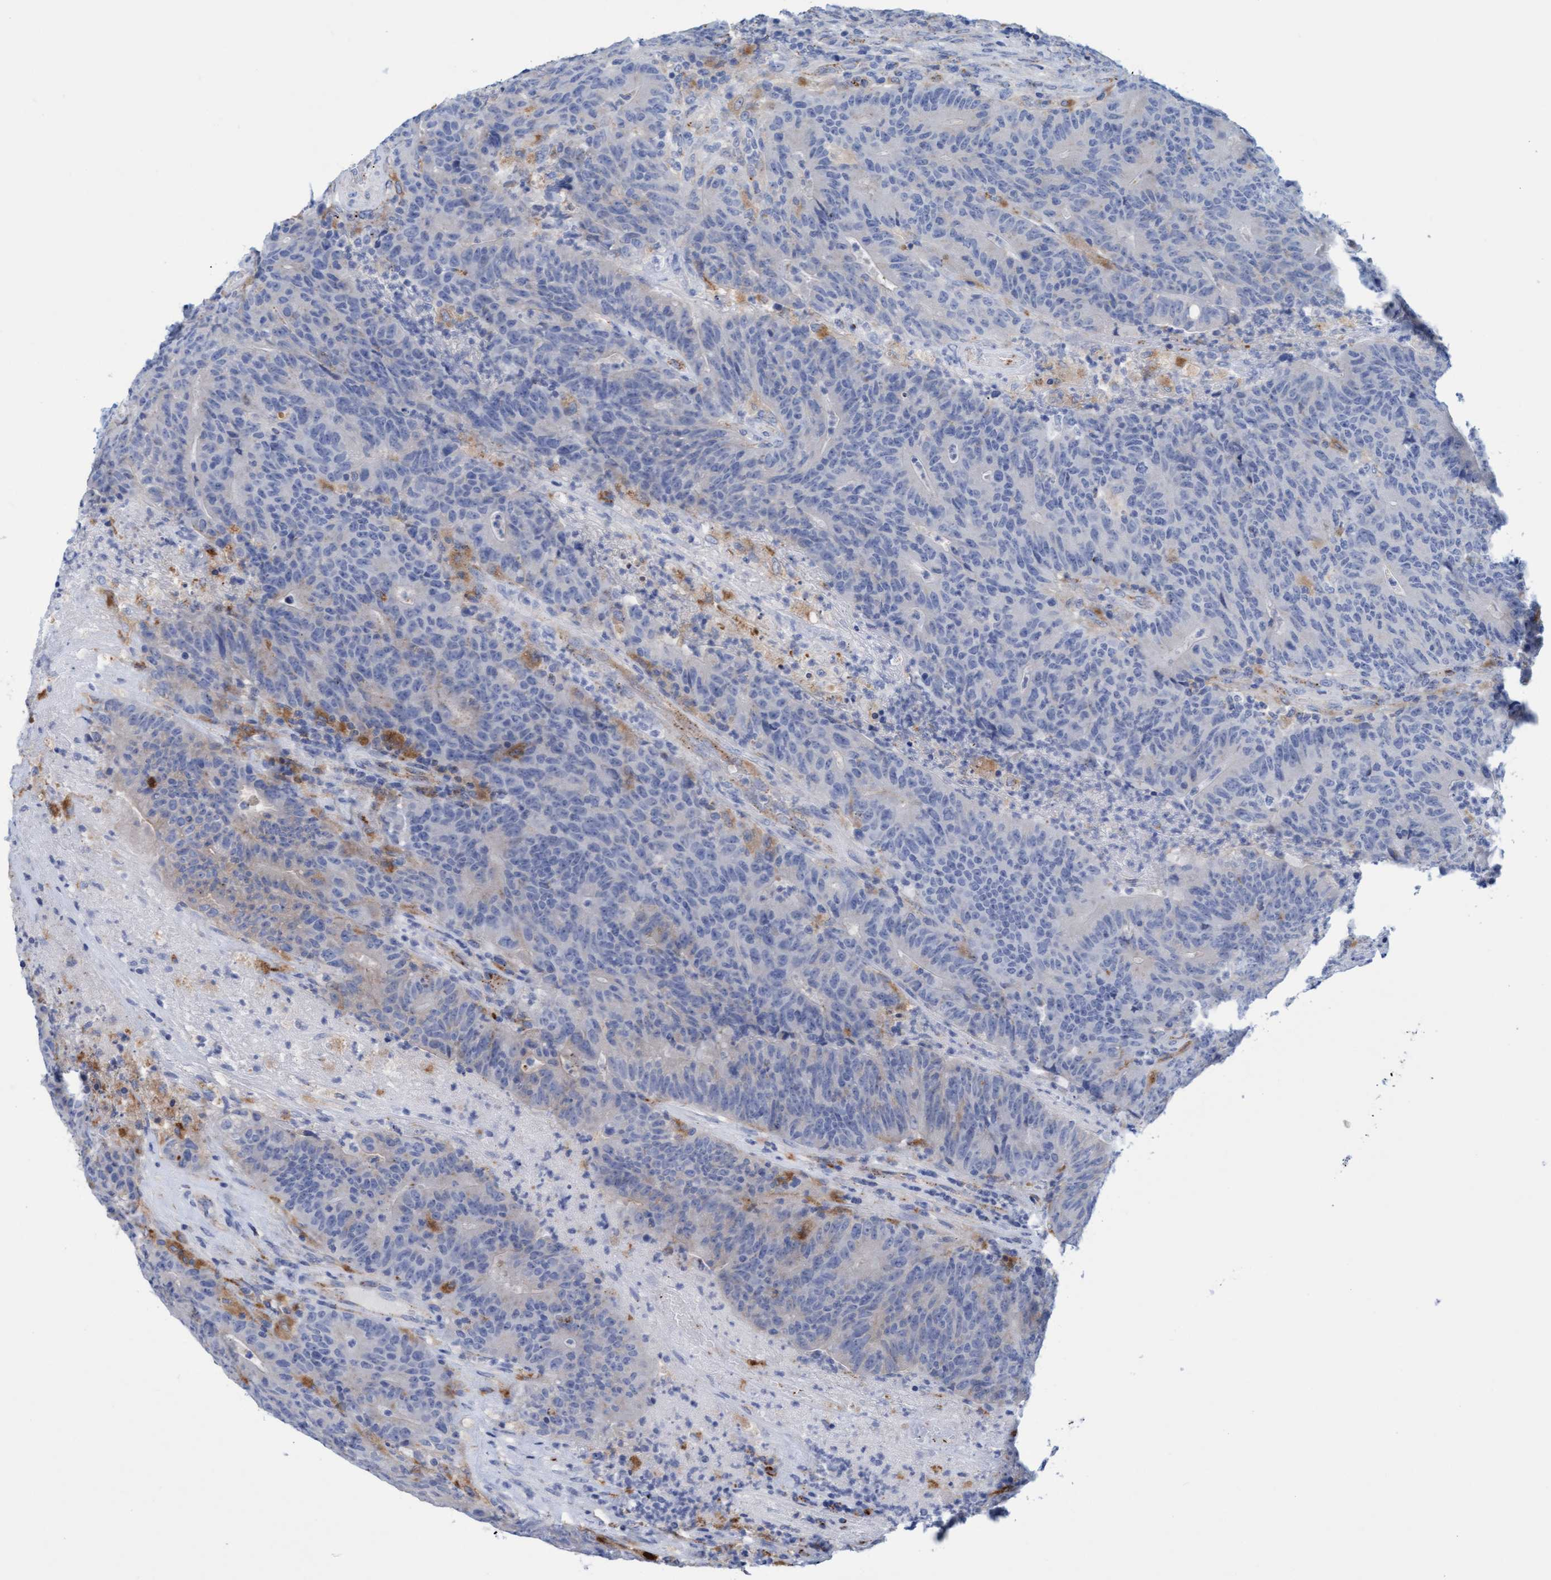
{"staining": {"intensity": "negative", "quantity": "none", "location": "none"}, "tissue": "colorectal cancer", "cell_type": "Tumor cells", "image_type": "cancer", "snomed": [{"axis": "morphology", "description": "Normal tissue, NOS"}, {"axis": "morphology", "description": "Adenocarcinoma, NOS"}, {"axis": "topography", "description": "Colon"}], "caption": "There is no significant staining in tumor cells of colorectal adenocarcinoma.", "gene": "SGSH", "patient": {"sex": "female", "age": 75}}